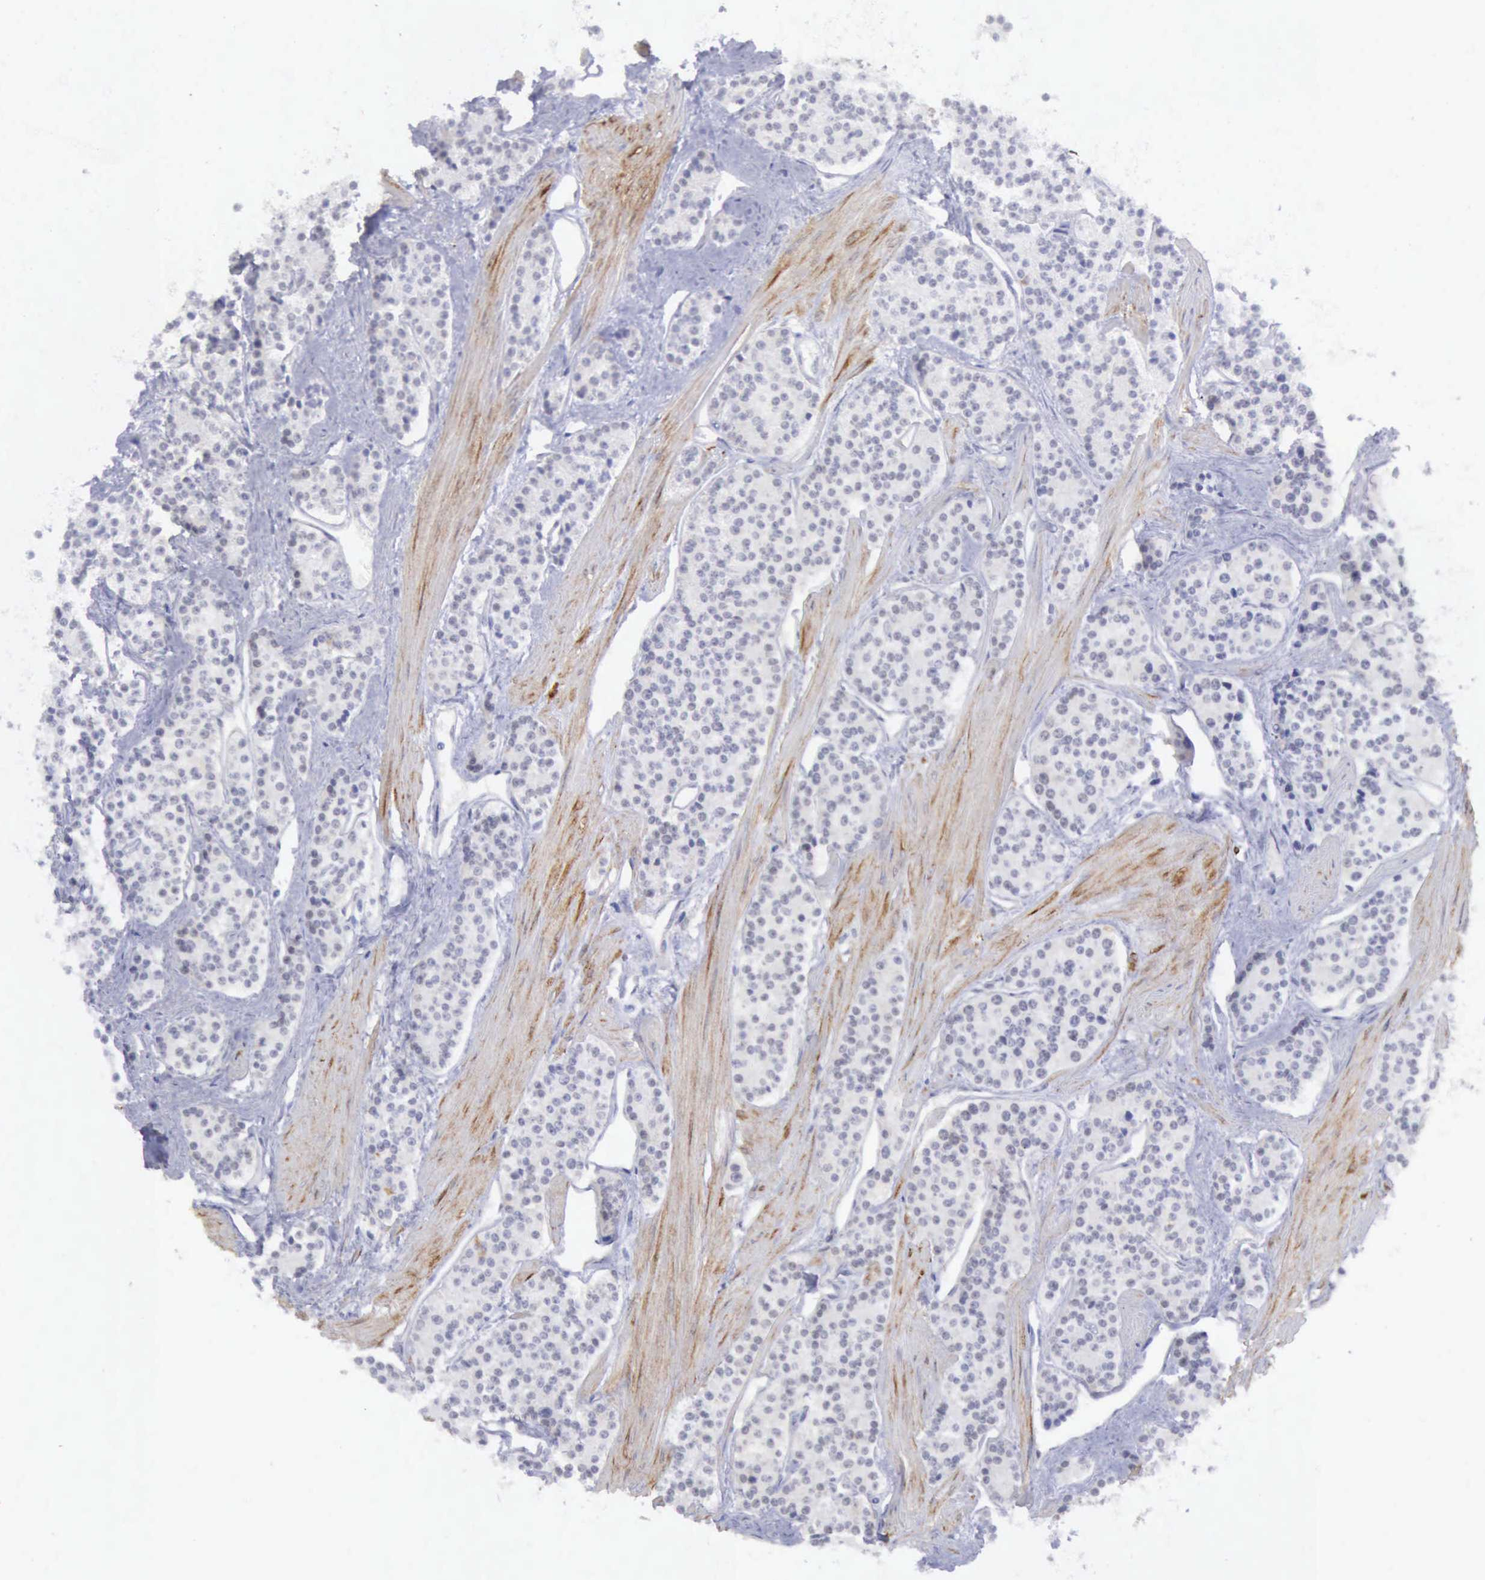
{"staining": {"intensity": "negative", "quantity": "none", "location": "none"}, "tissue": "carcinoid", "cell_type": "Tumor cells", "image_type": "cancer", "snomed": [{"axis": "morphology", "description": "Carcinoid, malignant, NOS"}, {"axis": "topography", "description": "Stomach"}], "caption": "Tumor cells are negative for brown protein staining in malignant carcinoid.", "gene": "TFRC", "patient": {"sex": "female", "age": 76}}